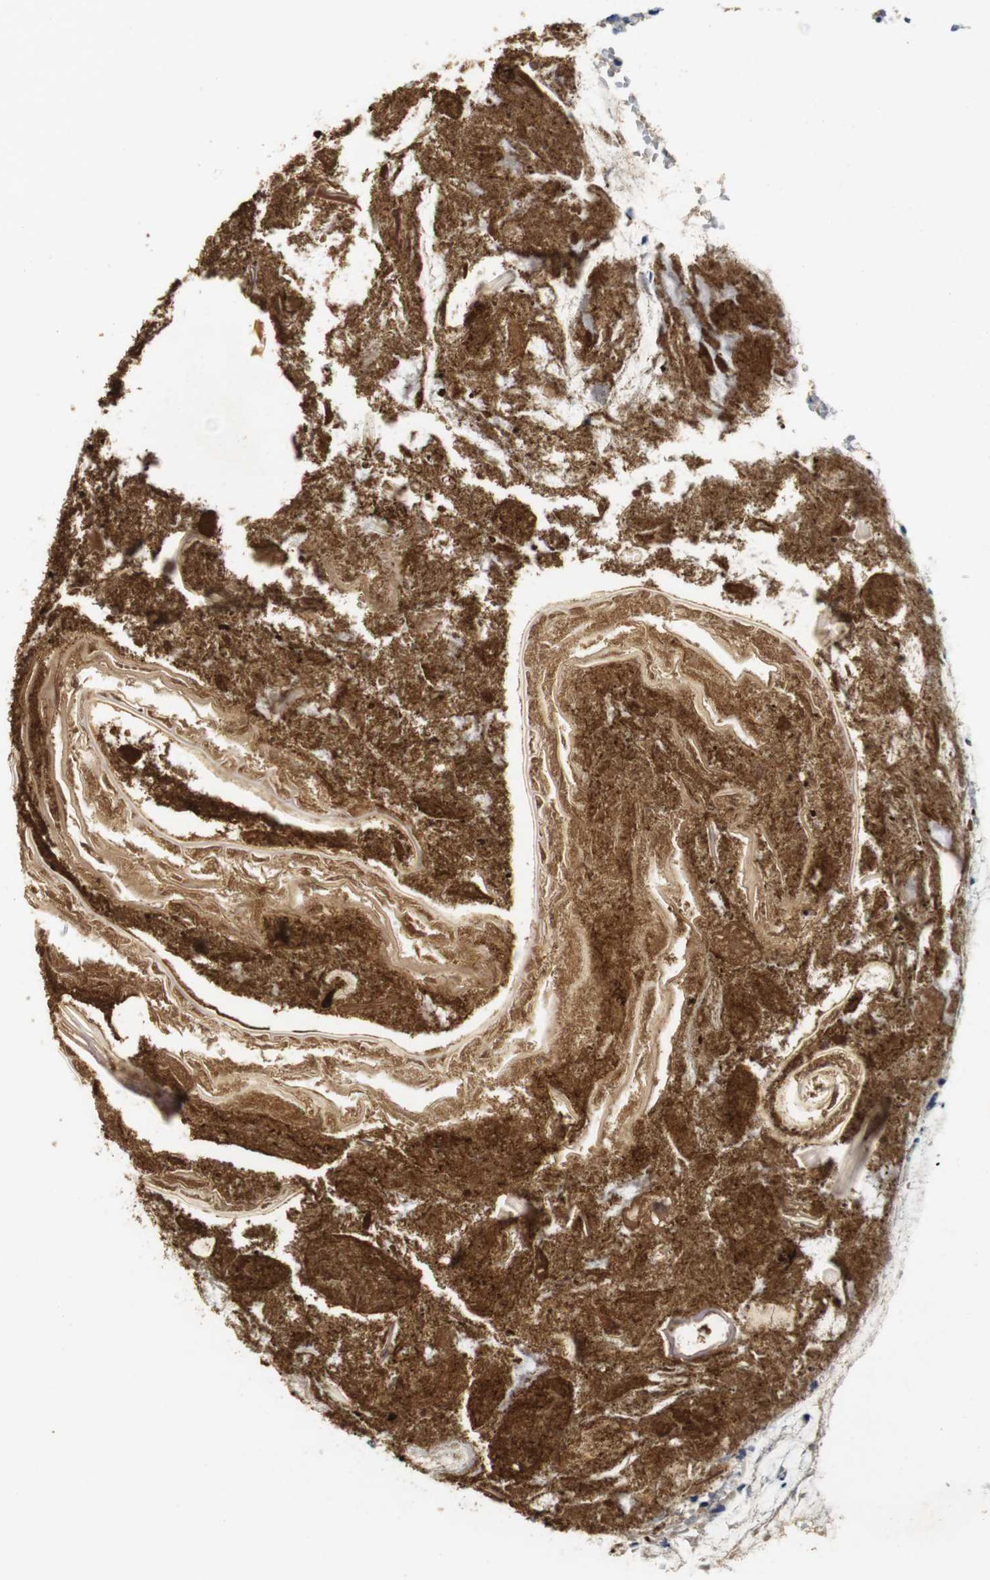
{"staining": {"intensity": "weak", "quantity": "<25%", "location": "cytoplasmic/membranous"}, "tissue": "appendix", "cell_type": "Glandular cells", "image_type": "normal", "snomed": [{"axis": "morphology", "description": "Normal tissue, NOS"}, {"axis": "topography", "description": "Appendix"}], "caption": "Histopathology image shows no significant protein expression in glandular cells of normal appendix.", "gene": "FNTA", "patient": {"sex": "male", "age": 52}}